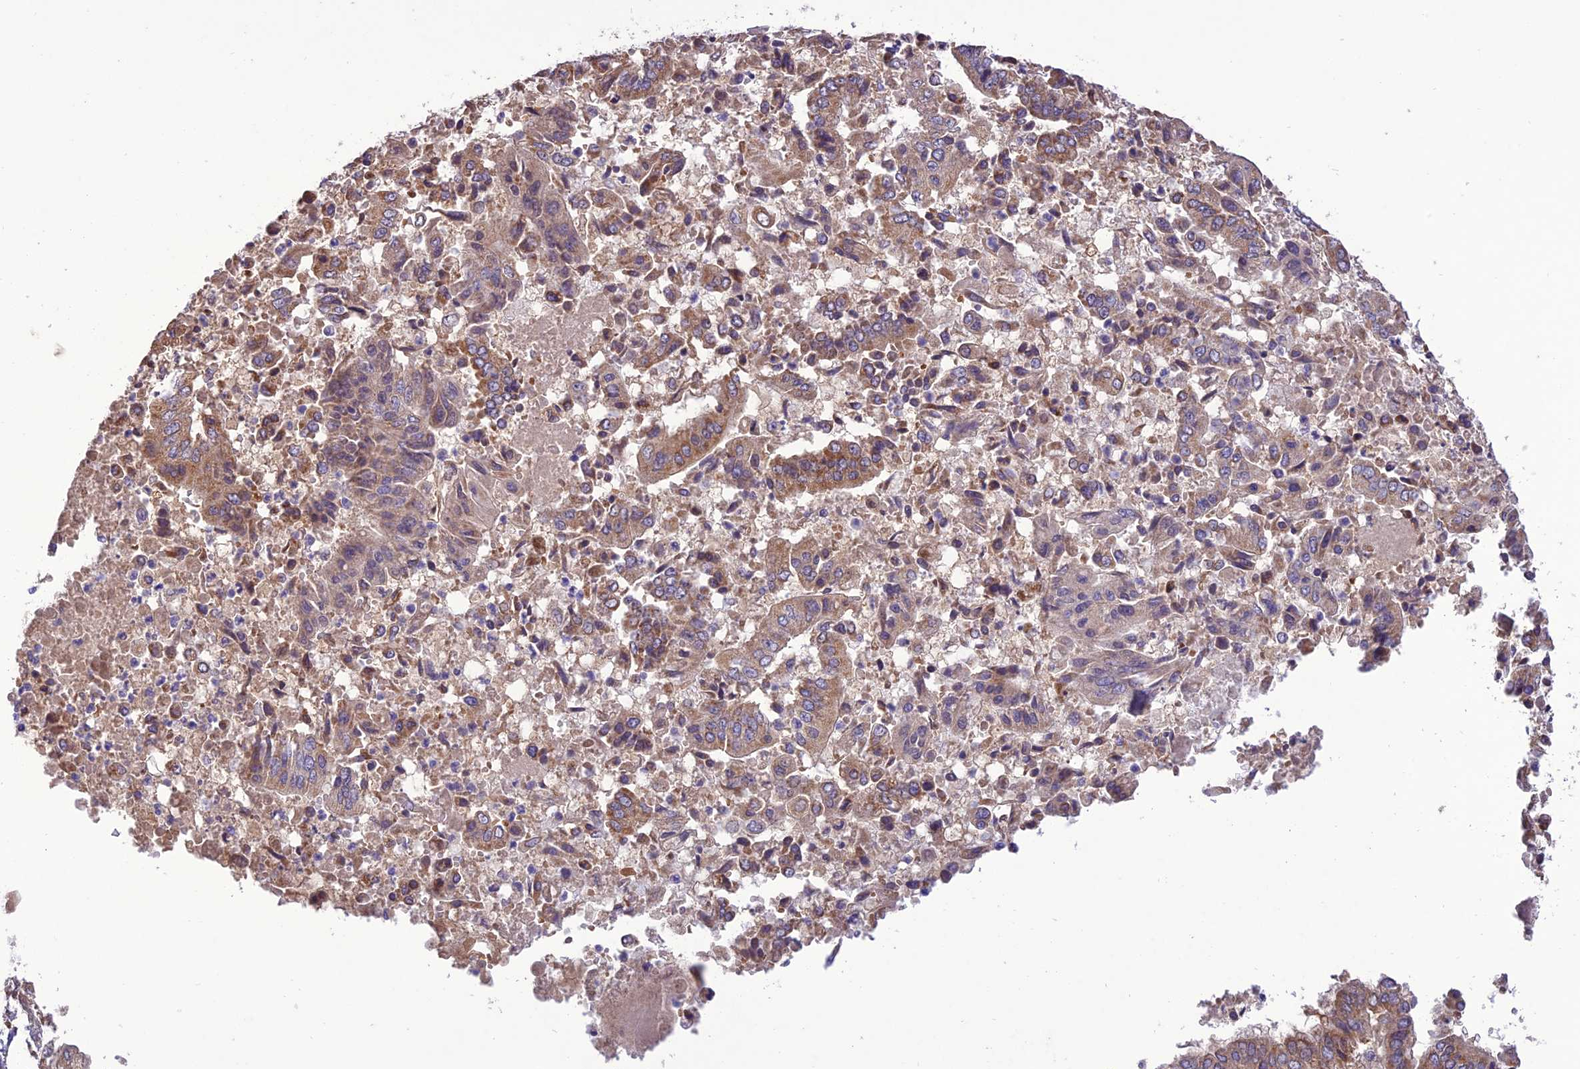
{"staining": {"intensity": "moderate", "quantity": "<25%", "location": "cytoplasmic/membranous"}, "tissue": "pancreatic cancer", "cell_type": "Tumor cells", "image_type": "cancer", "snomed": [{"axis": "morphology", "description": "Adenocarcinoma, NOS"}, {"axis": "topography", "description": "Pancreas"}], "caption": "Pancreatic cancer stained with immunohistochemistry (IHC) exhibits moderate cytoplasmic/membranous positivity in approximately <25% of tumor cells.", "gene": "NDUFAF1", "patient": {"sex": "female", "age": 77}}